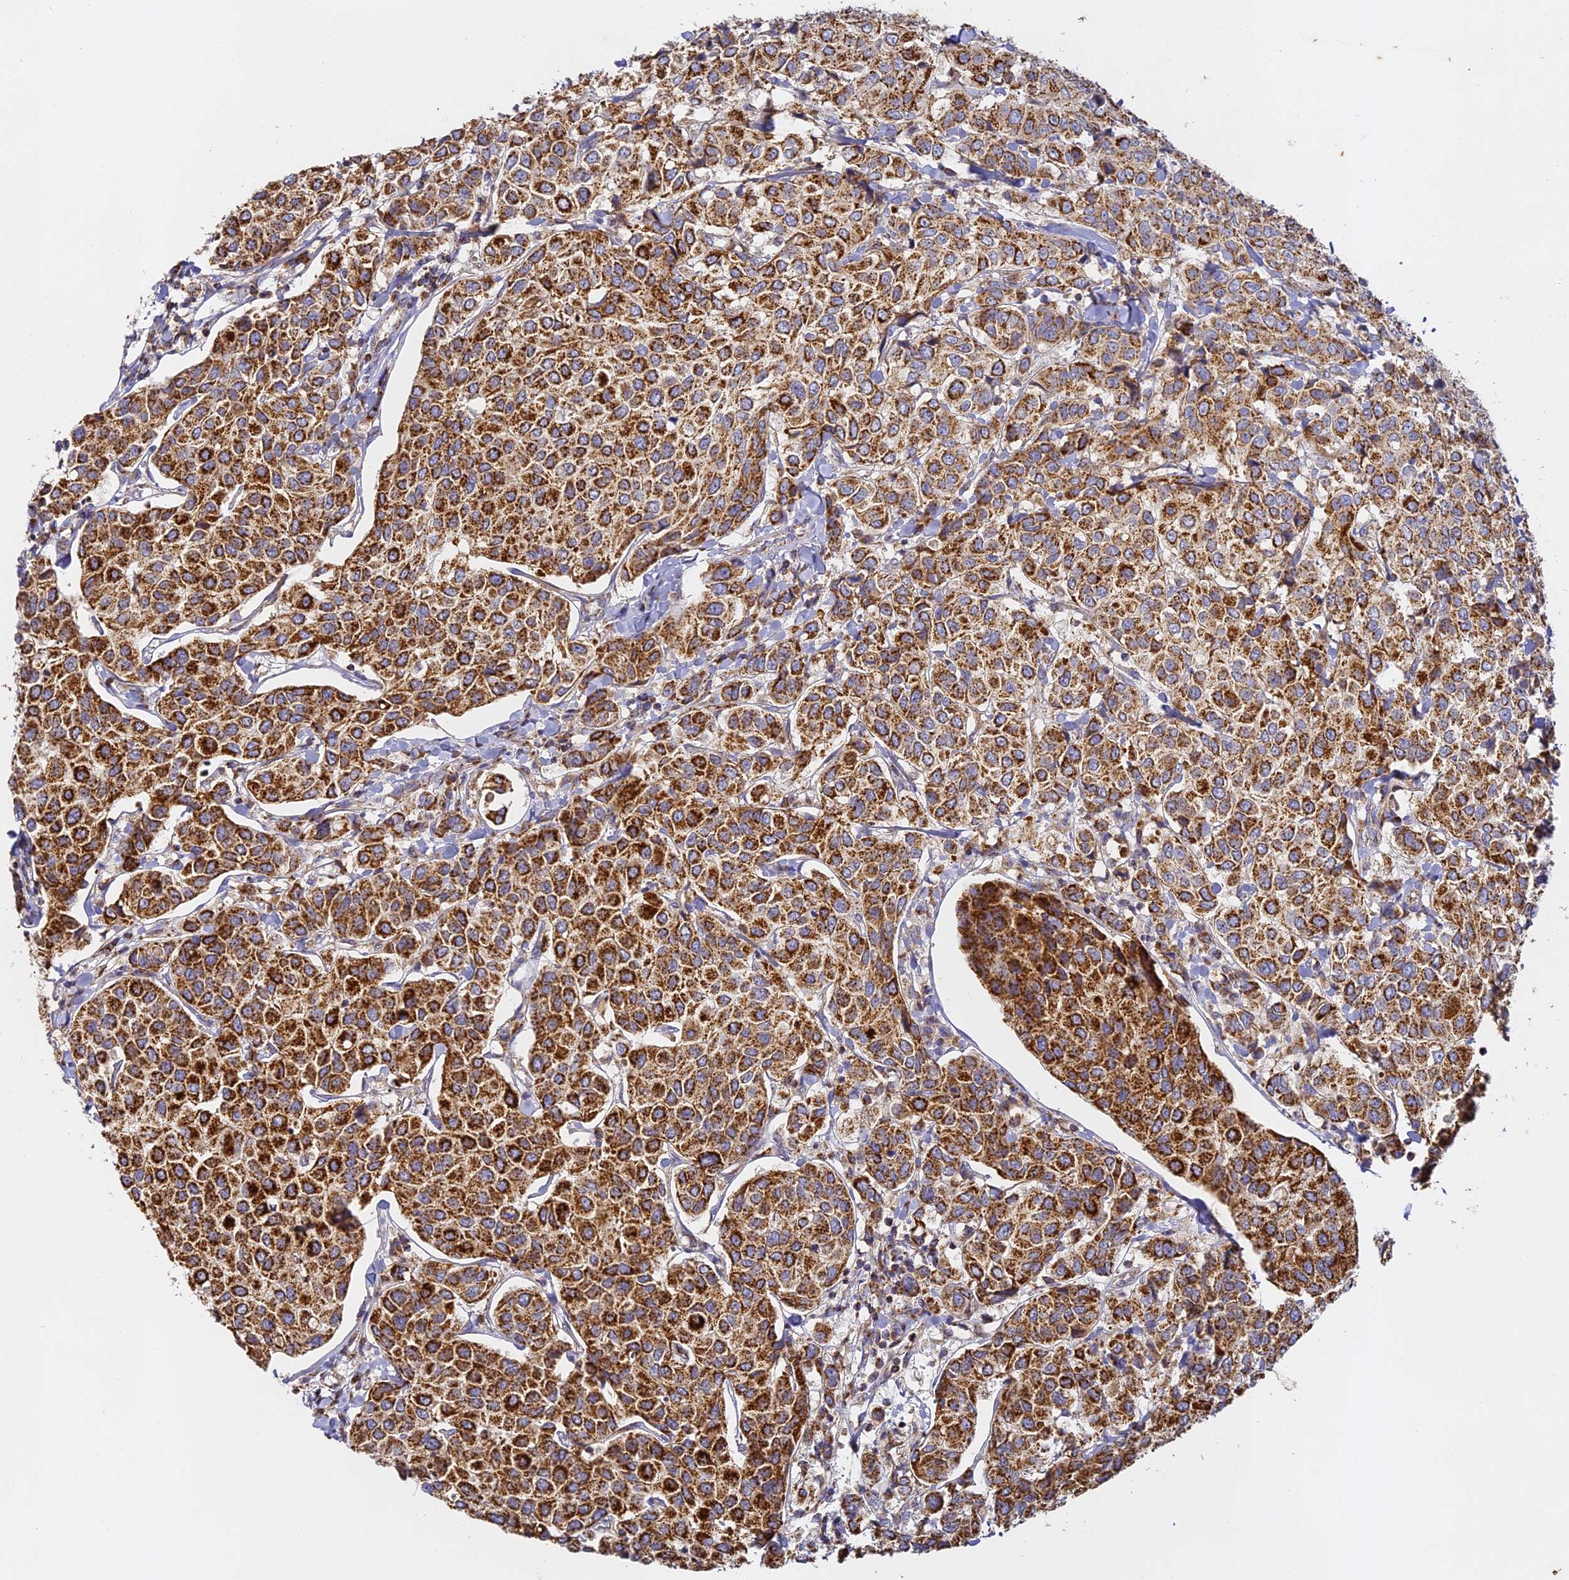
{"staining": {"intensity": "strong", "quantity": ">75%", "location": "cytoplasmic/membranous"}, "tissue": "breast cancer", "cell_type": "Tumor cells", "image_type": "cancer", "snomed": [{"axis": "morphology", "description": "Duct carcinoma"}, {"axis": "topography", "description": "Breast"}], "caption": "A photomicrograph of human infiltrating ductal carcinoma (breast) stained for a protein shows strong cytoplasmic/membranous brown staining in tumor cells.", "gene": "DONSON", "patient": {"sex": "female", "age": 55}}